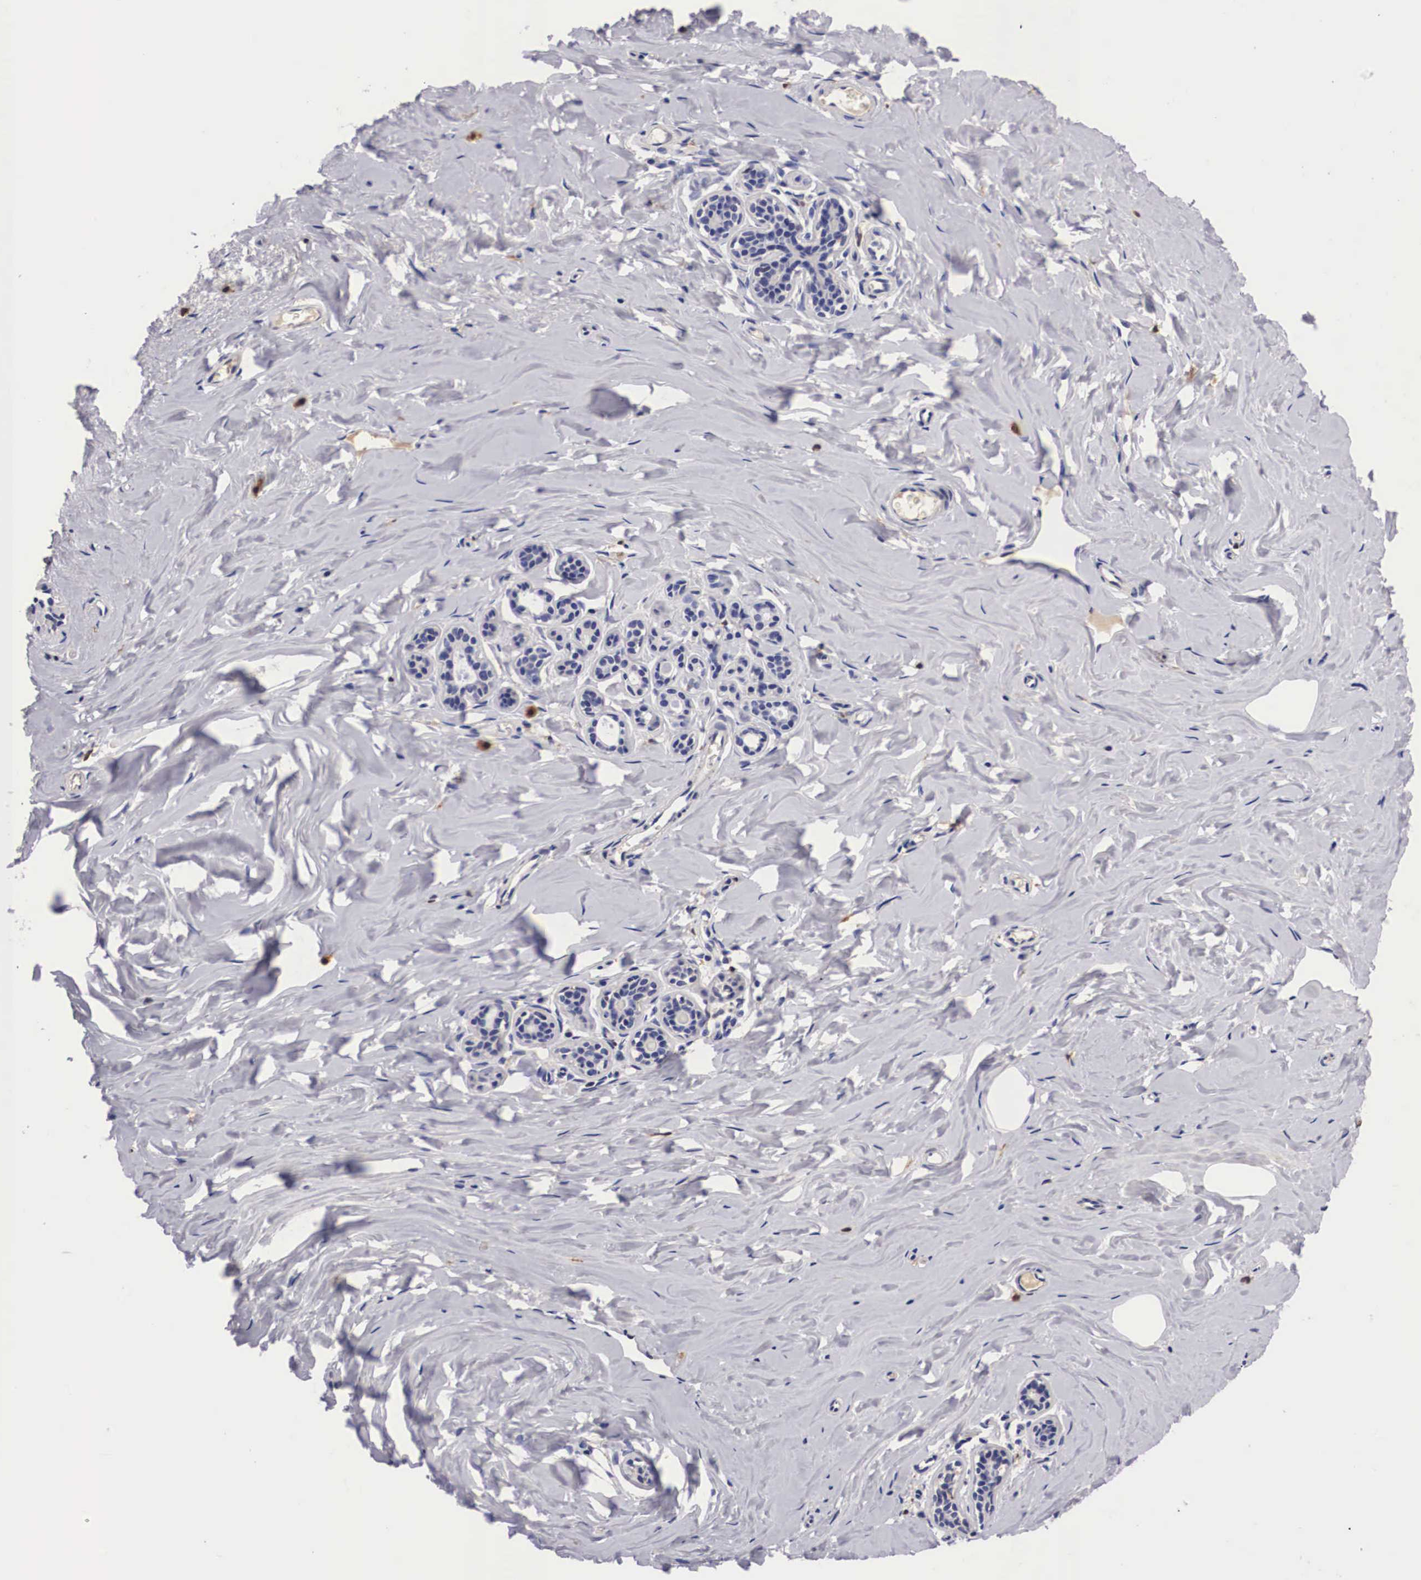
{"staining": {"intensity": "negative", "quantity": "none", "location": "none"}, "tissue": "breast", "cell_type": "Glandular cells", "image_type": "normal", "snomed": [{"axis": "morphology", "description": "Normal tissue, NOS"}, {"axis": "topography", "description": "Breast"}], "caption": "Image shows no protein positivity in glandular cells of unremarkable breast.", "gene": "RENBP", "patient": {"sex": "female", "age": 45}}